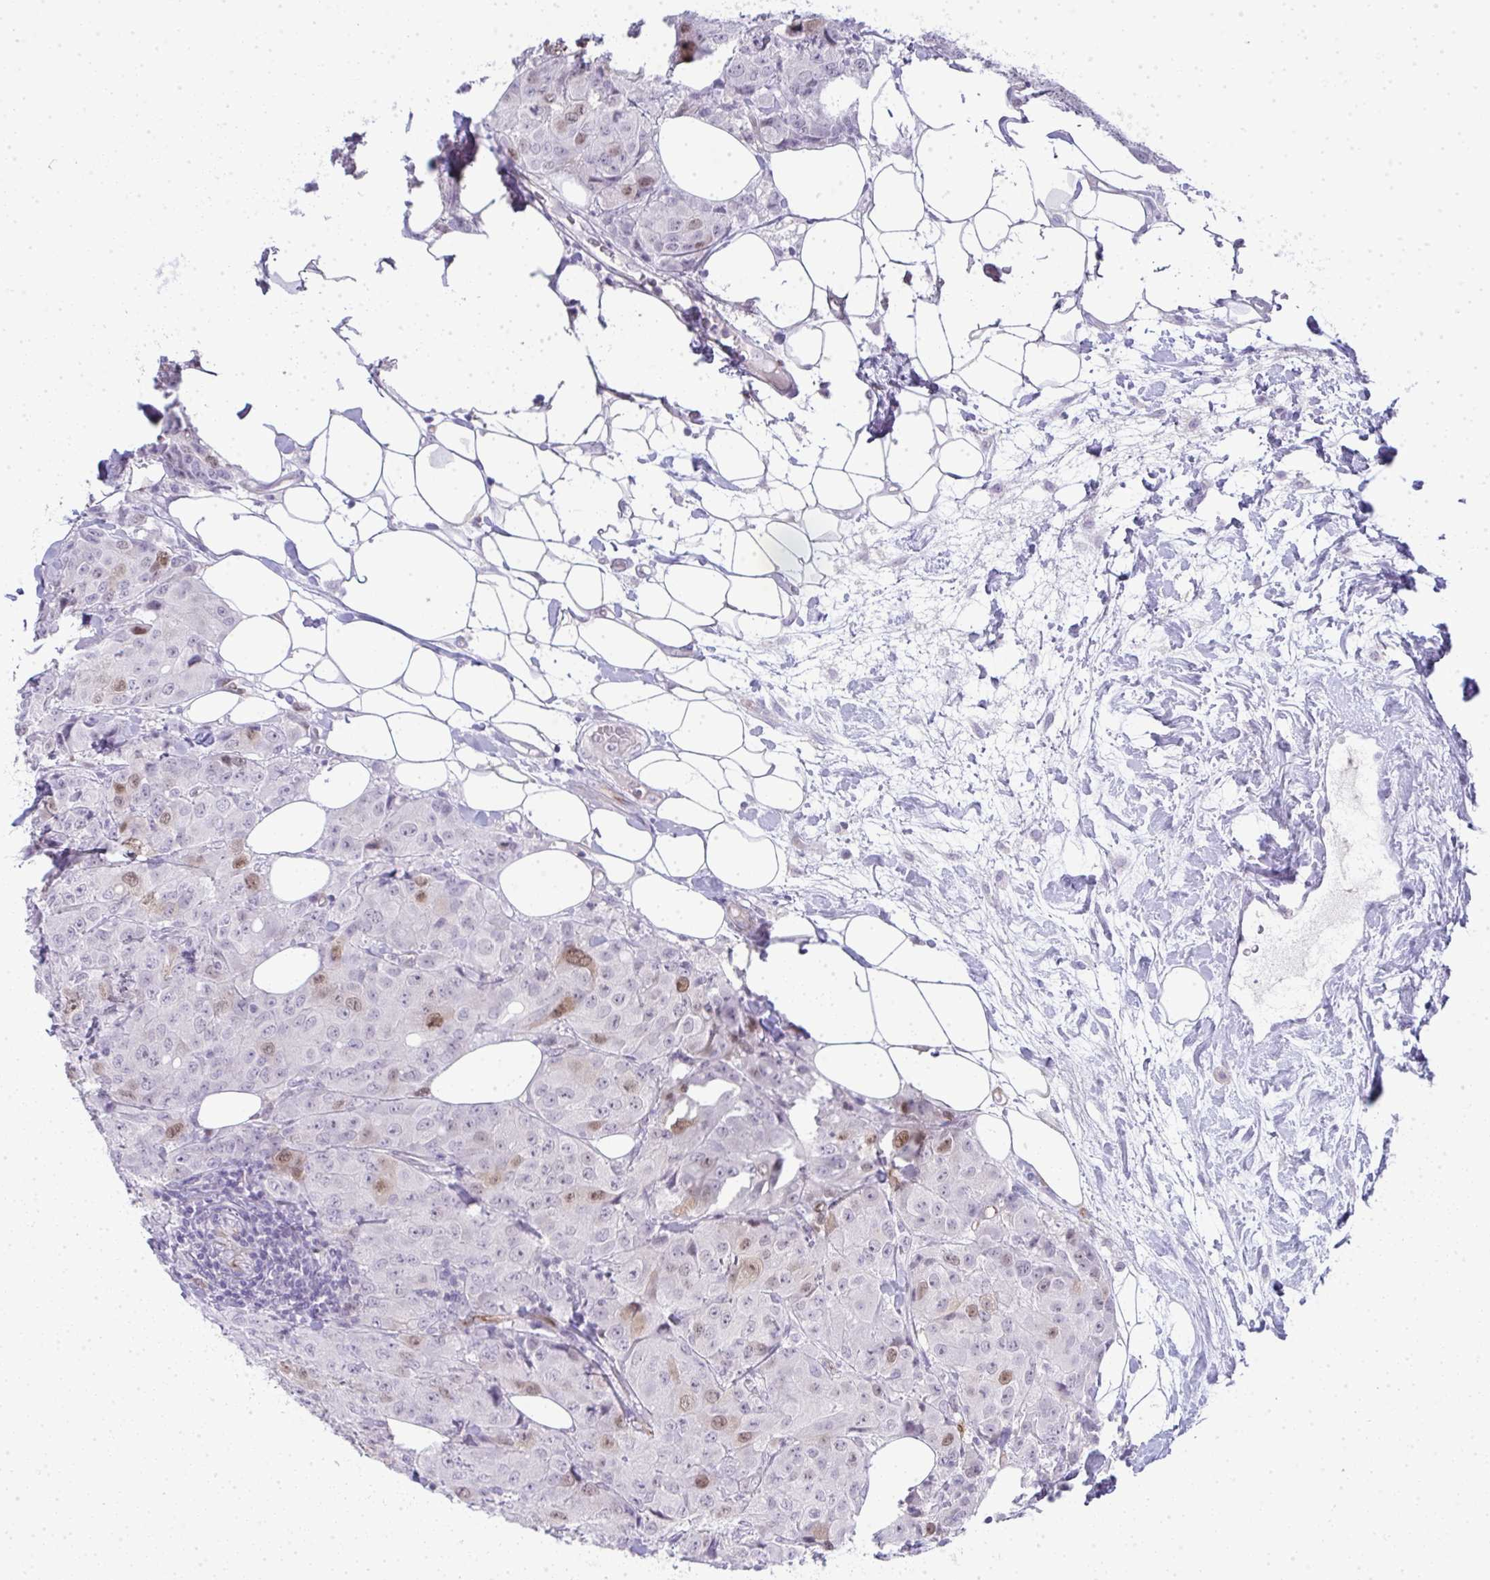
{"staining": {"intensity": "weak", "quantity": "<25%", "location": "cytoplasmic/membranous,nuclear"}, "tissue": "breast cancer", "cell_type": "Tumor cells", "image_type": "cancer", "snomed": [{"axis": "morphology", "description": "Duct carcinoma"}, {"axis": "topography", "description": "Breast"}], "caption": "Tumor cells are negative for brown protein staining in breast invasive ductal carcinoma.", "gene": "UBE2S", "patient": {"sex": "female", "age": 43}}